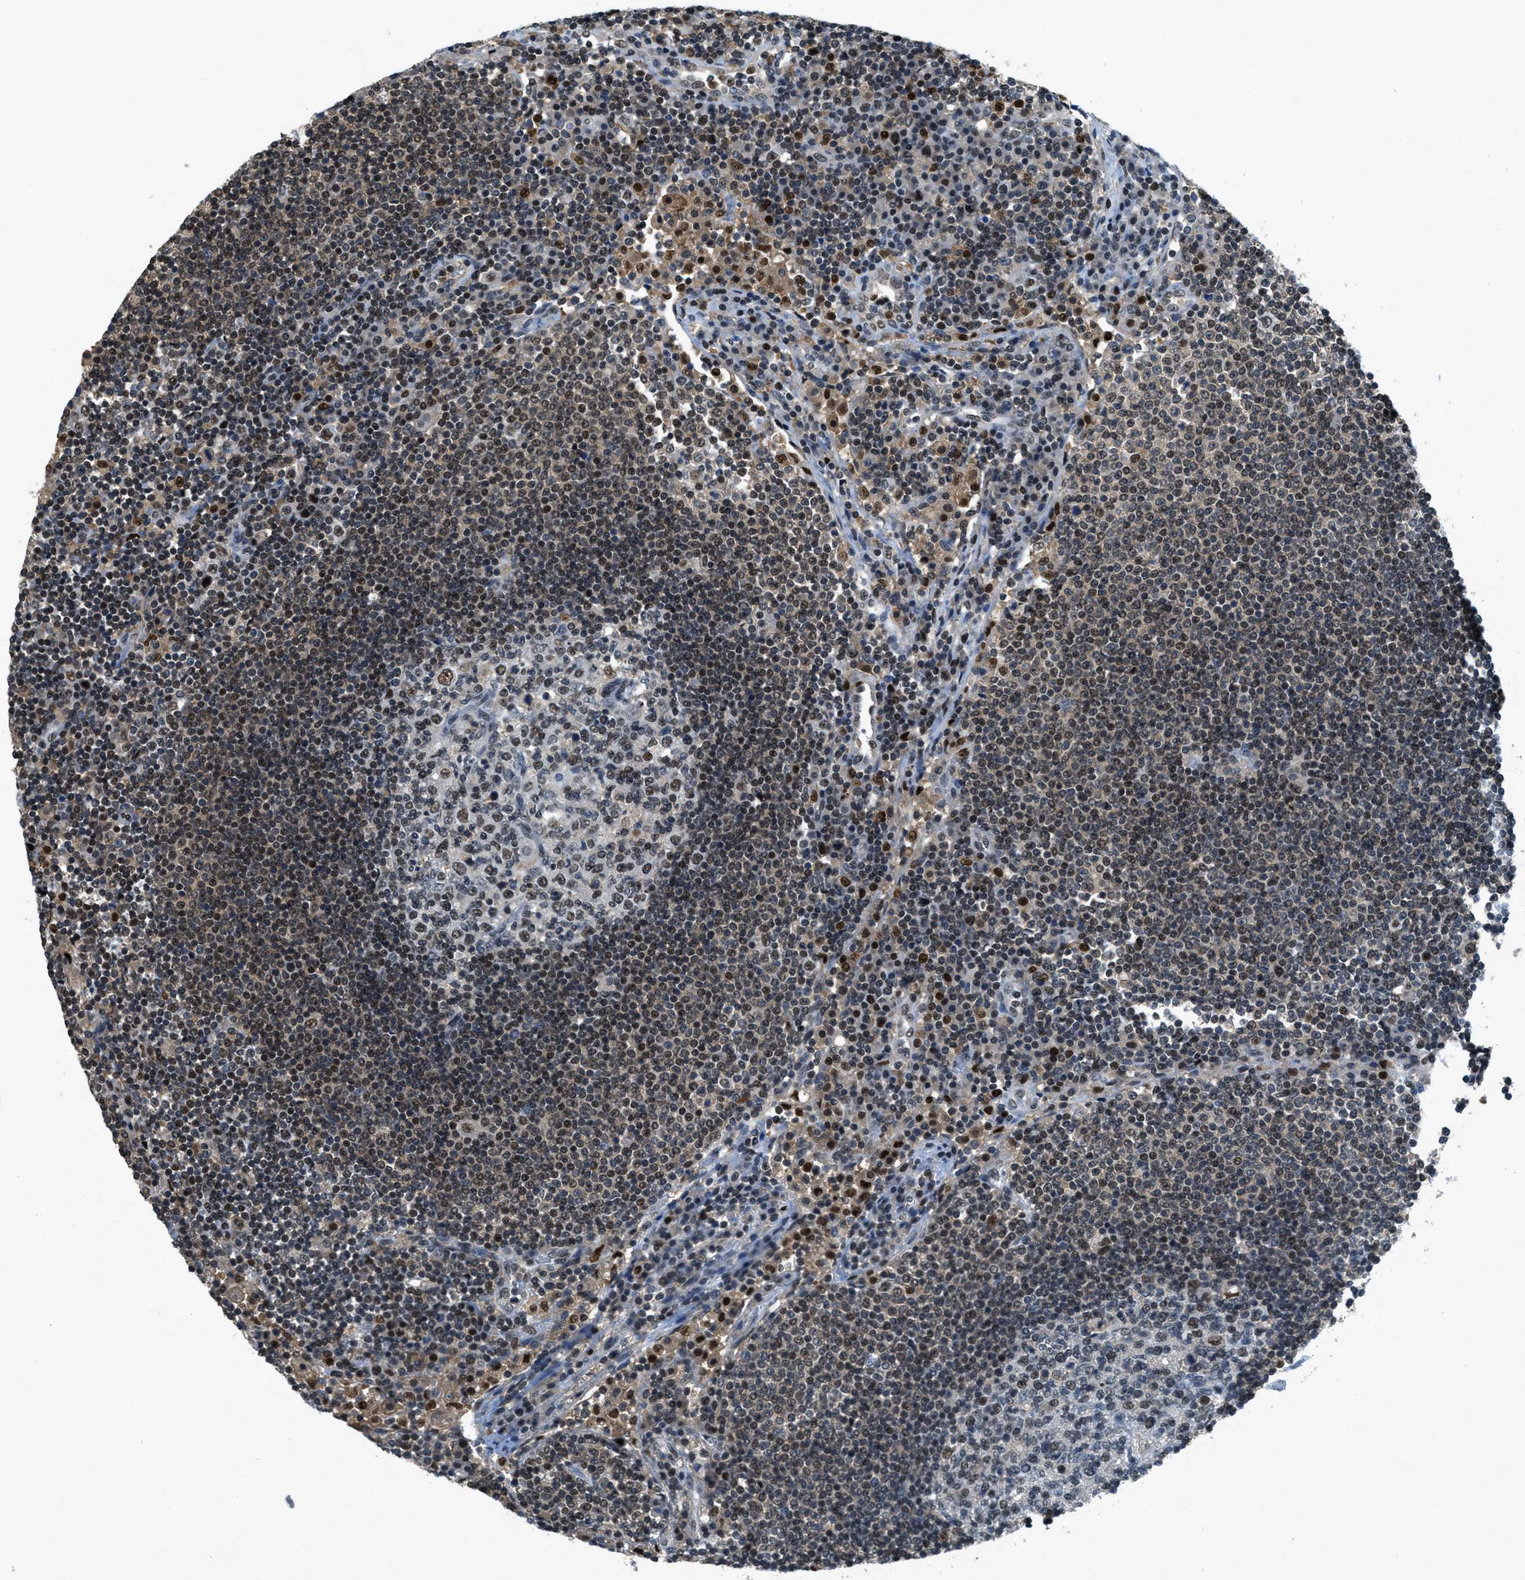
{"staining": {"intensity": "weak", "quantity": ">75%", "location": "nuclear"}, "tissue": "lymph node", "cell_type": "Germinal center cells", "image_type": "normal", "snomed": [{"axis": "morphology", "description": "Normal tissue, NOS"}, {"axis": "topography", "description": "Lymph node"}], "caption": "Lymph node stained with DAB (3,3'-diaminobenzidine) immunohistochemistry (IHC) shows low levels of weak nuclear staining in about >75% of germinal center cells.", "gene": "OGFR", "patient": {"sex": "female", "age": 53}}